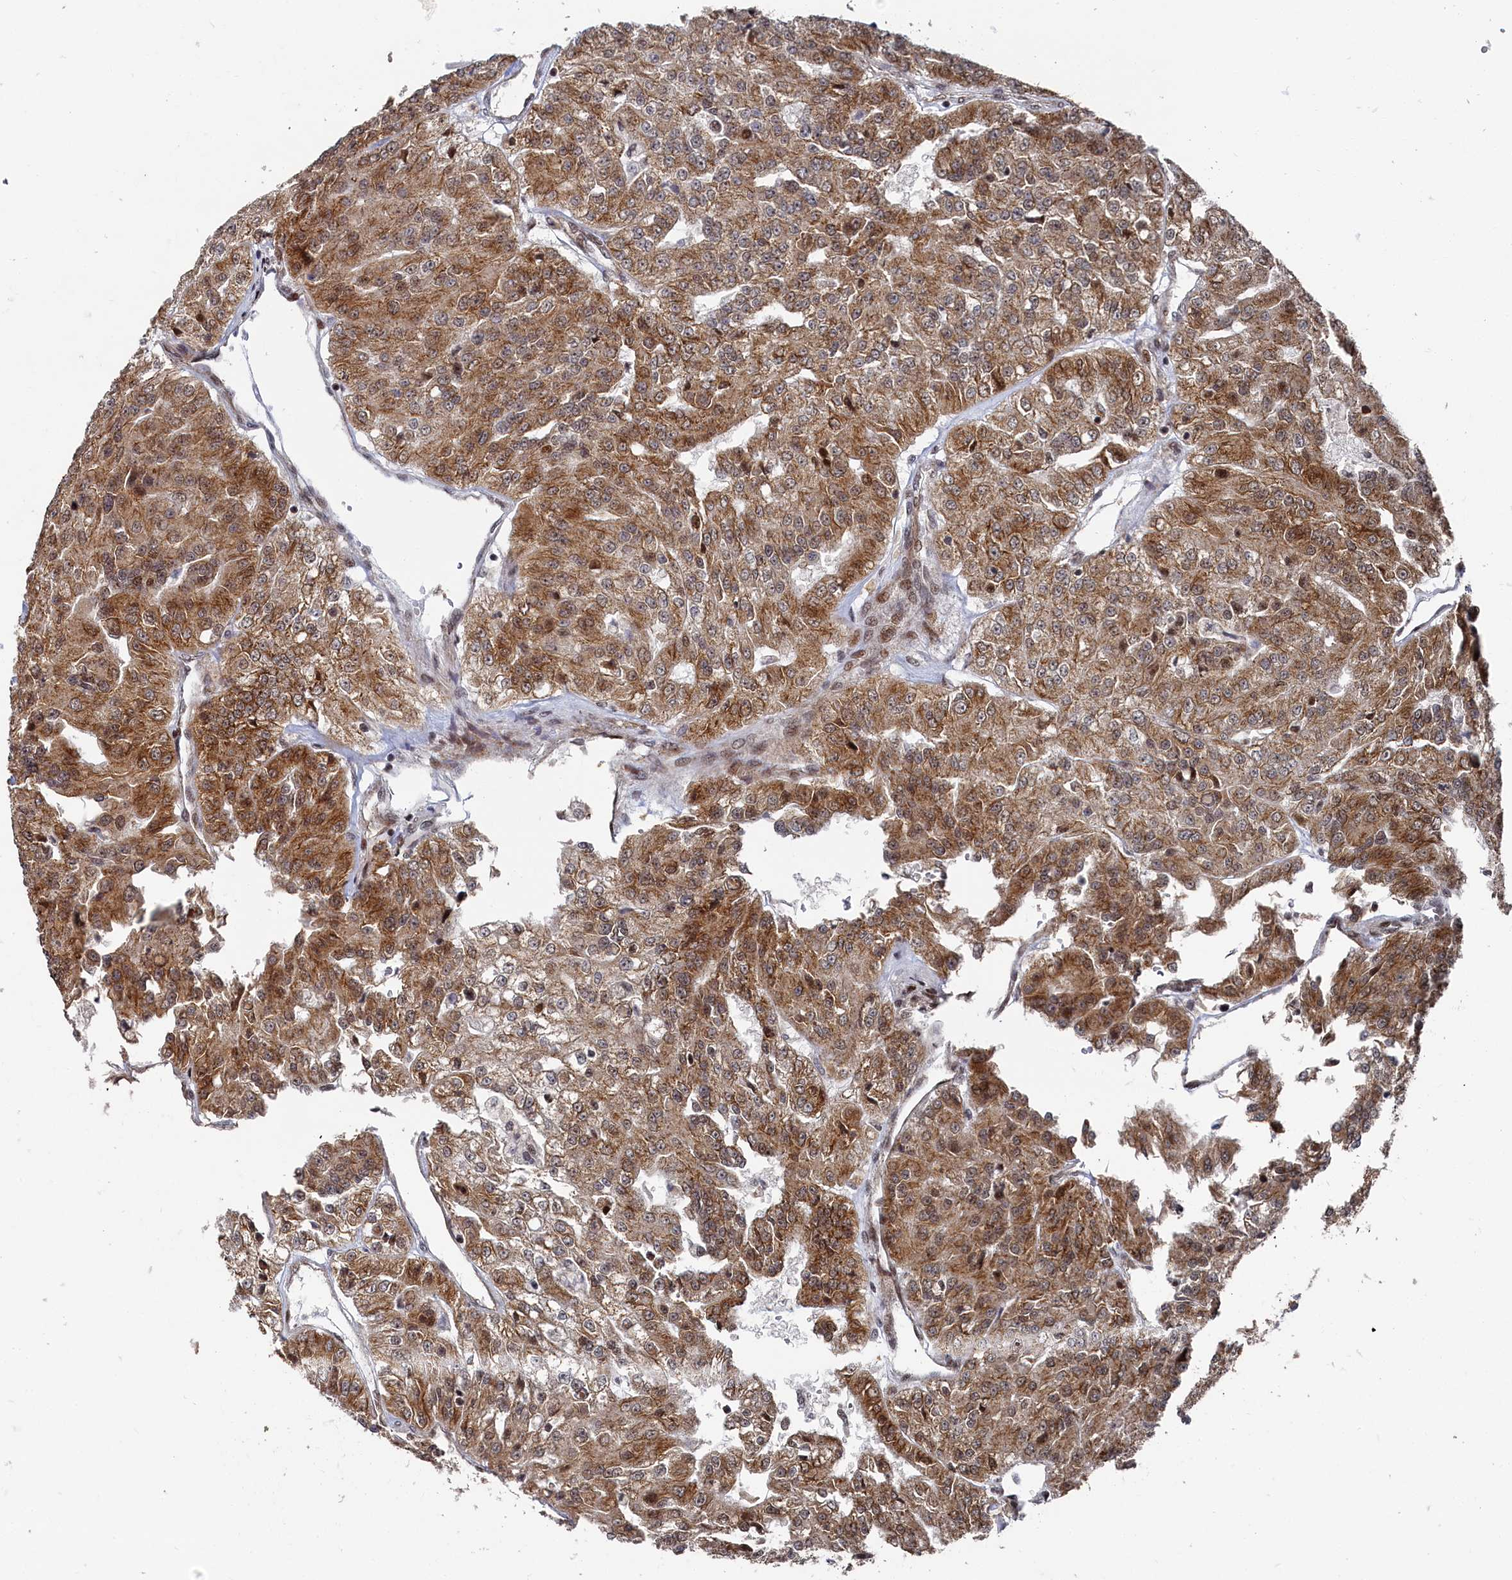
{"staining": {"intensity": "moderate", "quantity": ">75%", "location": "cytoplasmic/membranous,nuclear"}, "tissue": "renal cancer", "cell_type": "Tumor cells", "image_type": "cancer", "snomed": [{"axis": "morphology", "description": "Adenocarcinoma, NOS"}, {"axis": "topography", "description": "Kidney"}], "caption": "This photomicrograph demonstrates immunohistochemistry staining of human renal cancer, with medium moderate cytoplasmic/membranous and nuclear positivity in approximately >75% of tumor cells.", "gene": "BUB3", "patient": {"sex": "female", "age": 63}}